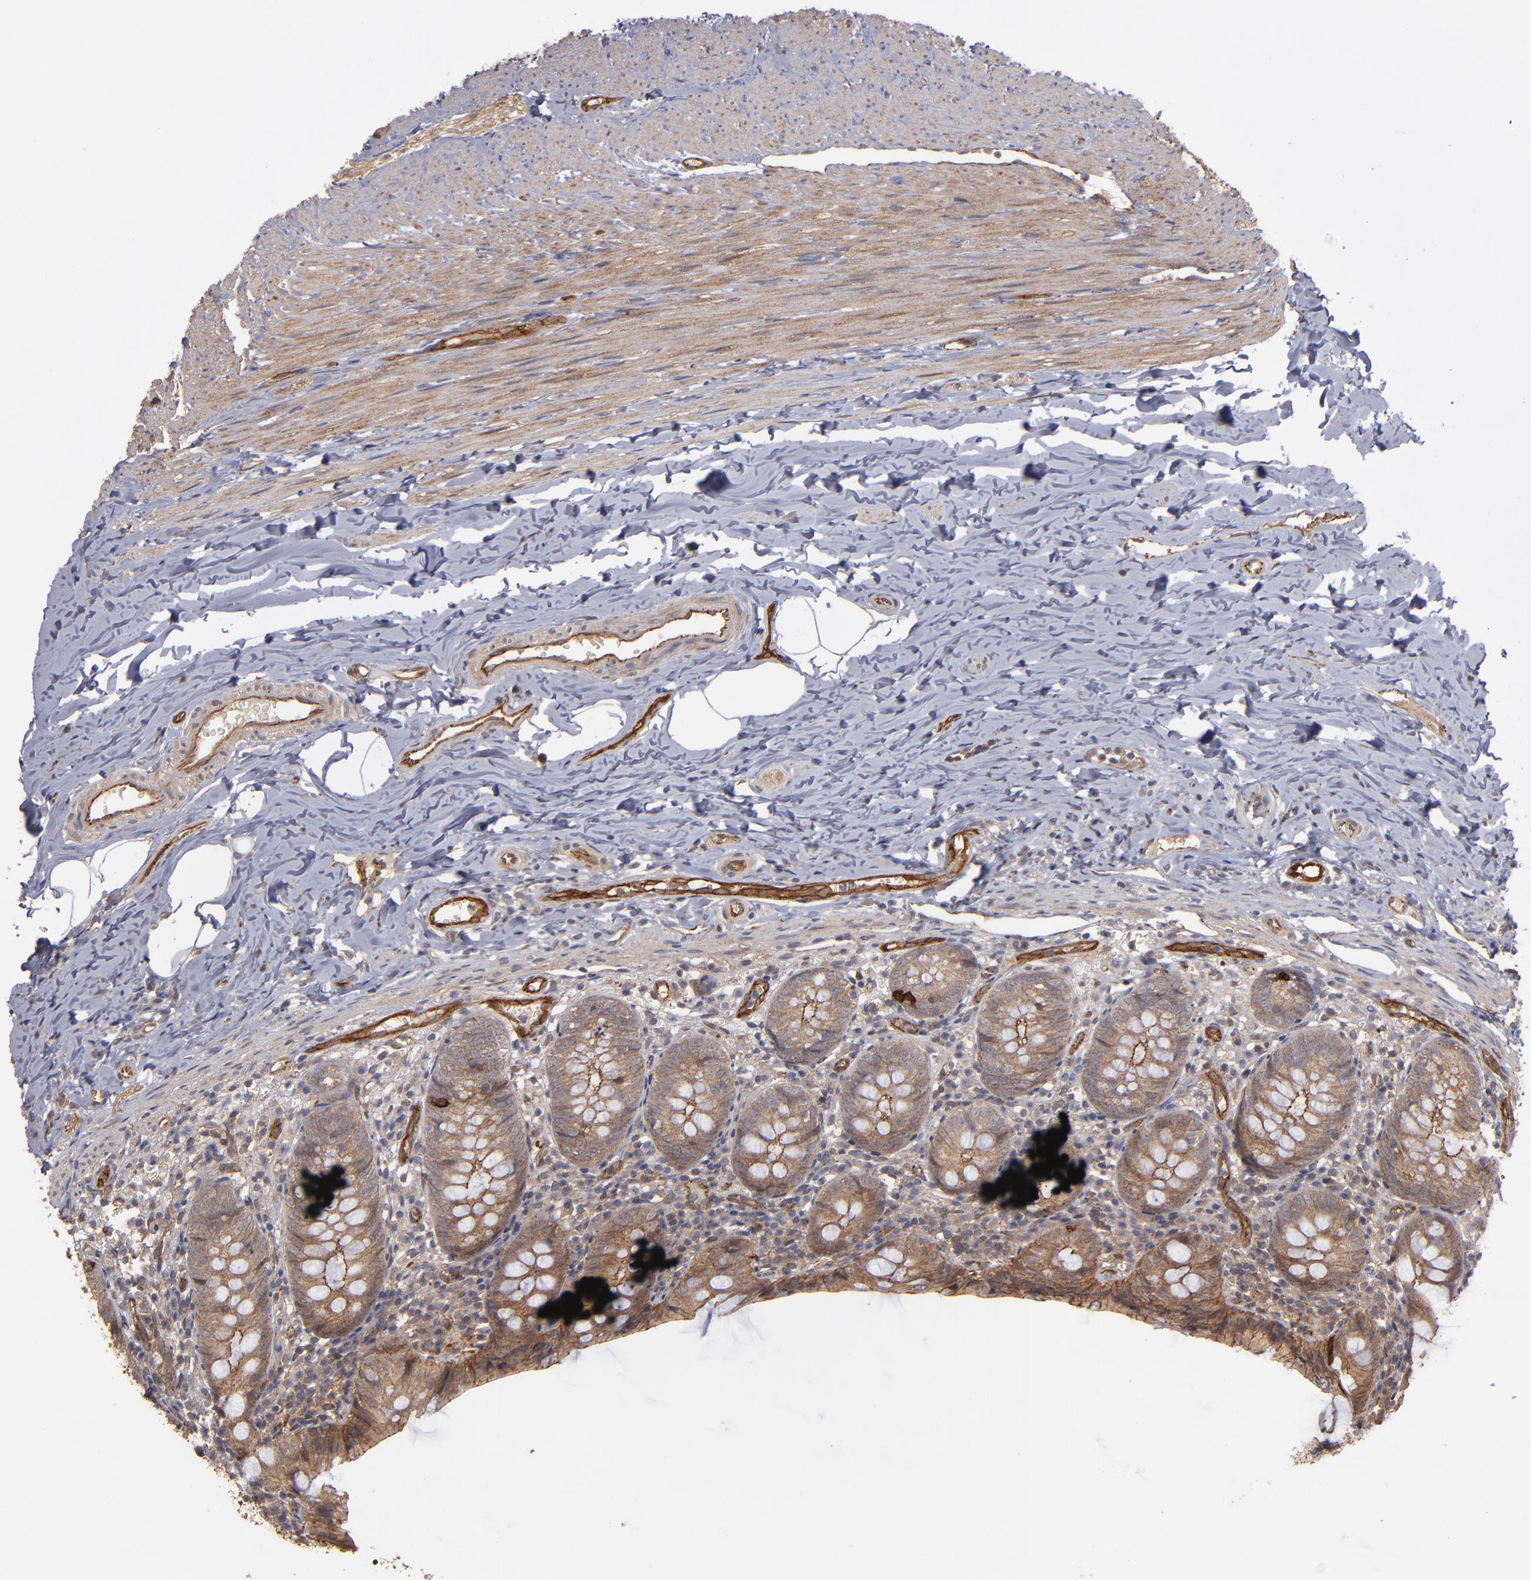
{"staining": {"intensity": "moderate", "quantity": ">75%", "location": "cytoplasmic/membranous"}, "tissue": "appendix", "cell_type": "Glandular cells", "image_type": "normal", "snomed": [{"axis": "morphology", "description": "Normal tissue, NOS"}, {"axis": "topography", "description": "Appendix"}], "caption": "Immunohistochemical staining of unremarkable appendix demonstrates >75% levels of moderate cytoplasmic/membranous protein expression in about >75% of glandular cells.", "gene": "TJP1", "patient": {"sex": "female", "age": 10}}